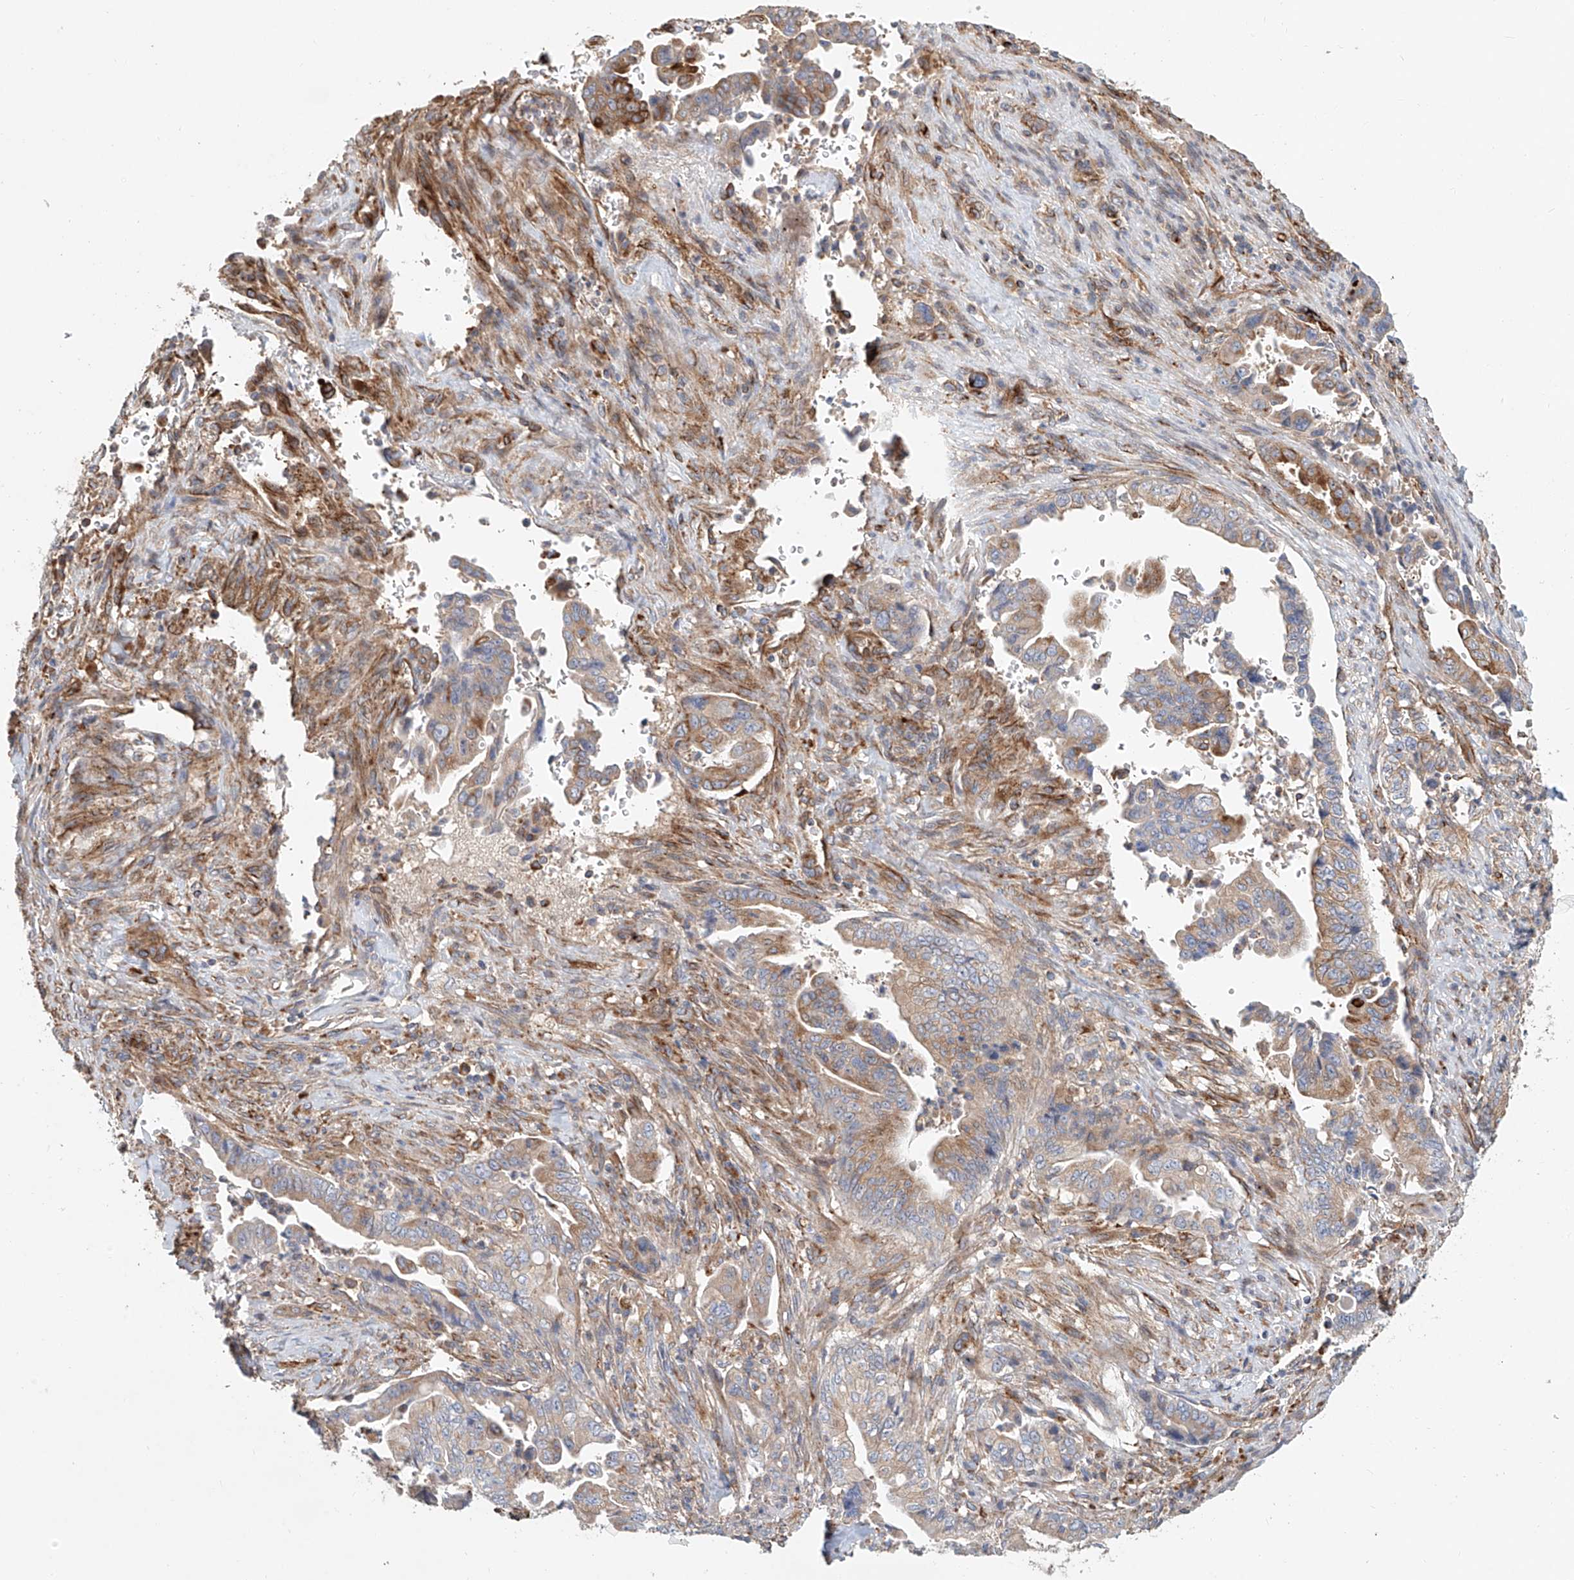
{"staining": {"intensity": "moderate", "quantity": "25%-75%", "location": "cytoplasmic/membranous"}, "tissue": "pancreatic cancer", "cell_type": "Tumor cells", "image_type": "cancer", "snomed": [{"axis": "morphology", "description": "Adenocarcinoma, NOS"}, {"axis": "topography", "description": "Pancreas"}], "caption": "Pancreatic adenocarcinoma stained for a protein shows moderate cytoplasmic/membranous positivity in tumor cells.", "gene": "HGSNAT", "patient": {"sex": "male", "age": 70}}